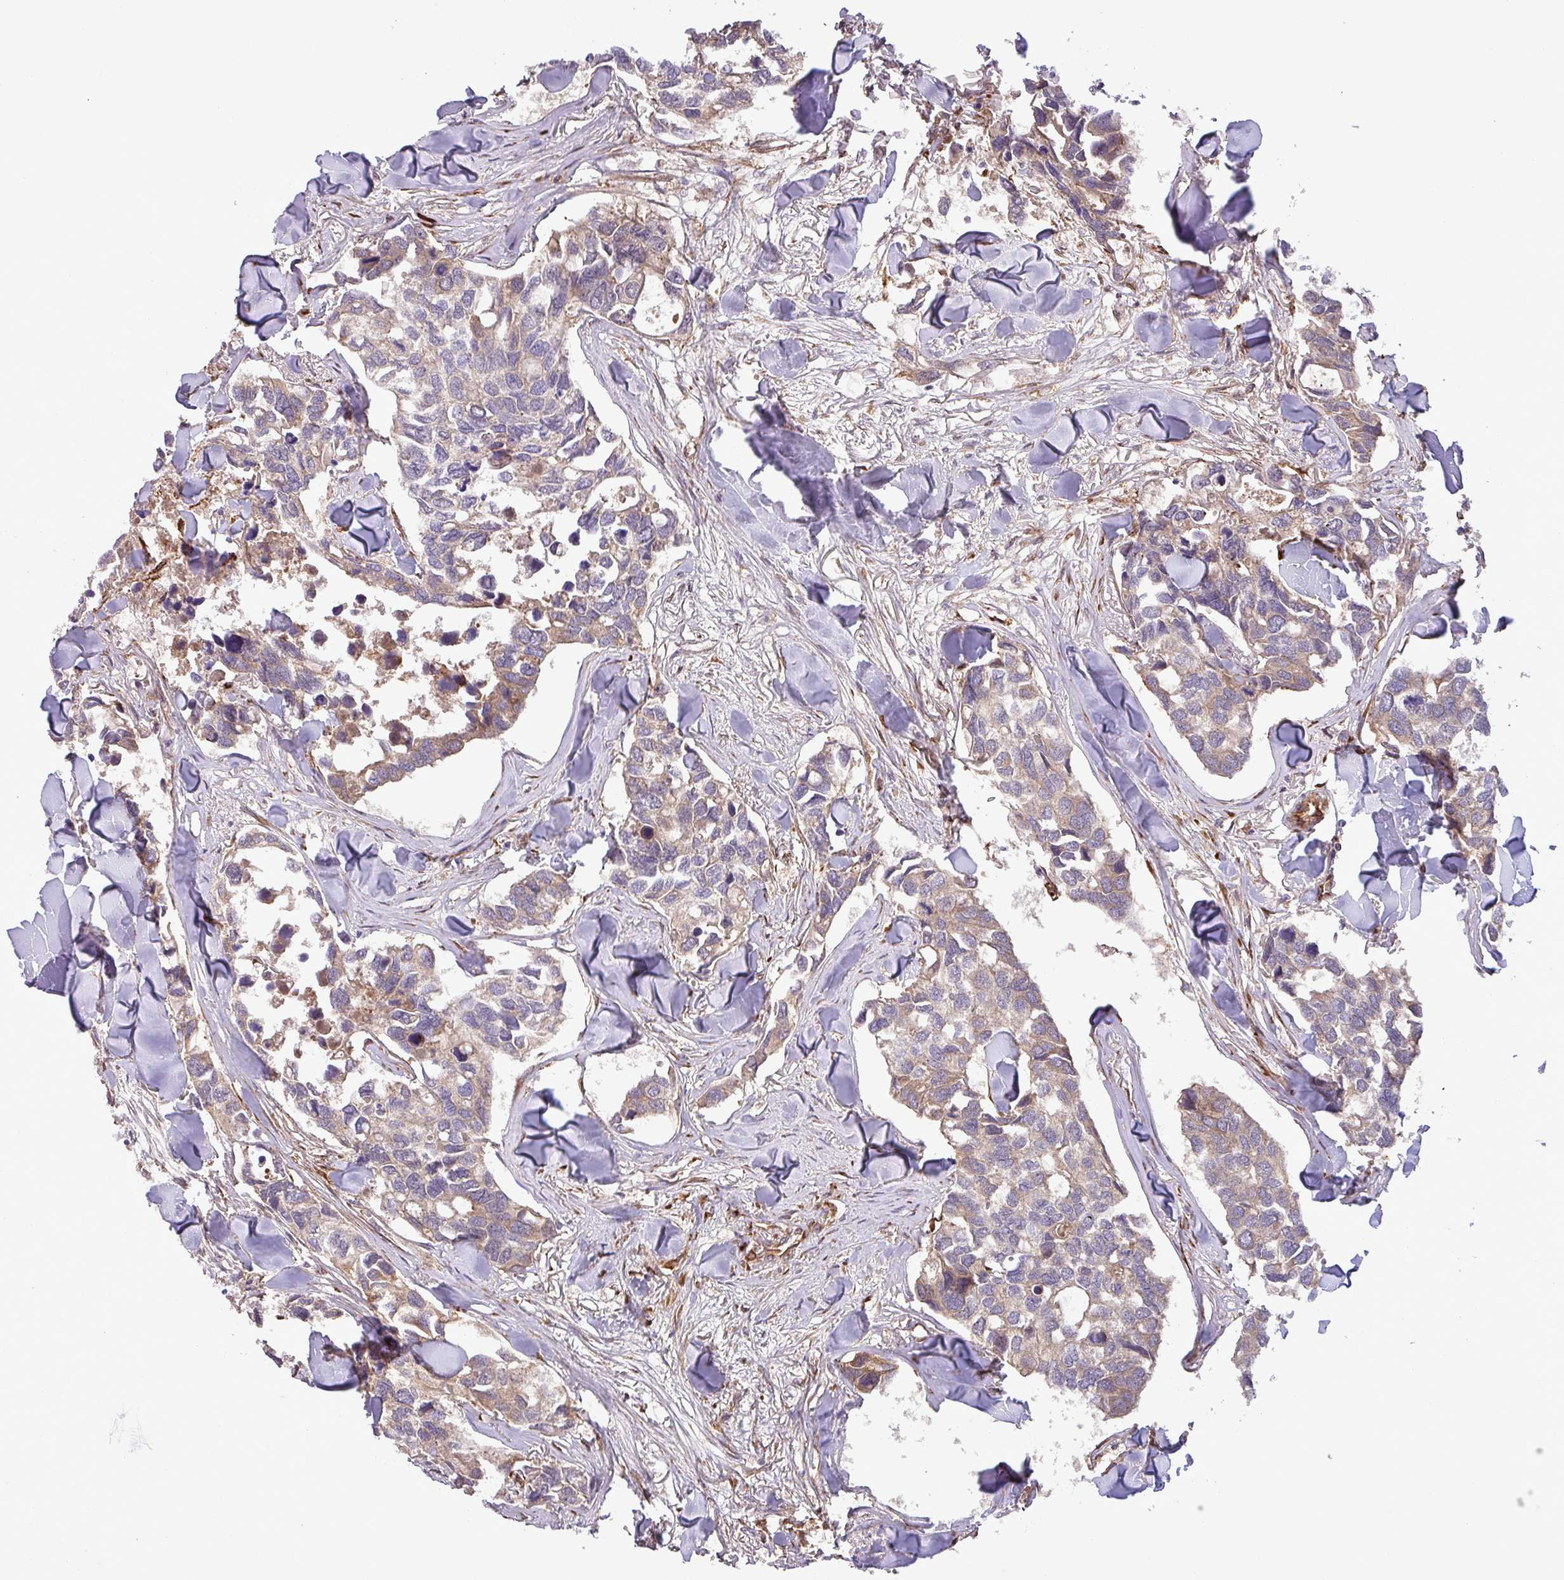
{"staining": {"intensity": "moderate", "quantity": "<25%", "location": "cytoplasmic/membranous"}, "tissue": "breast cancer", "cell_type": "Tumor cells", "image_type": "cancer", "snomed": [{"axis": "morphology", "description": "Duct carcinoma"}, {"axis": "topography", "description": "Breast"}], "caption": "Approximately <25% of tumor cells in human breast cancer exhibit moderate cytoplasmic/membranous protein staining as visualized by brown immunohistochemical staining.", "gene": "ART1", "patient": {"sex": "female", "age": 83}}